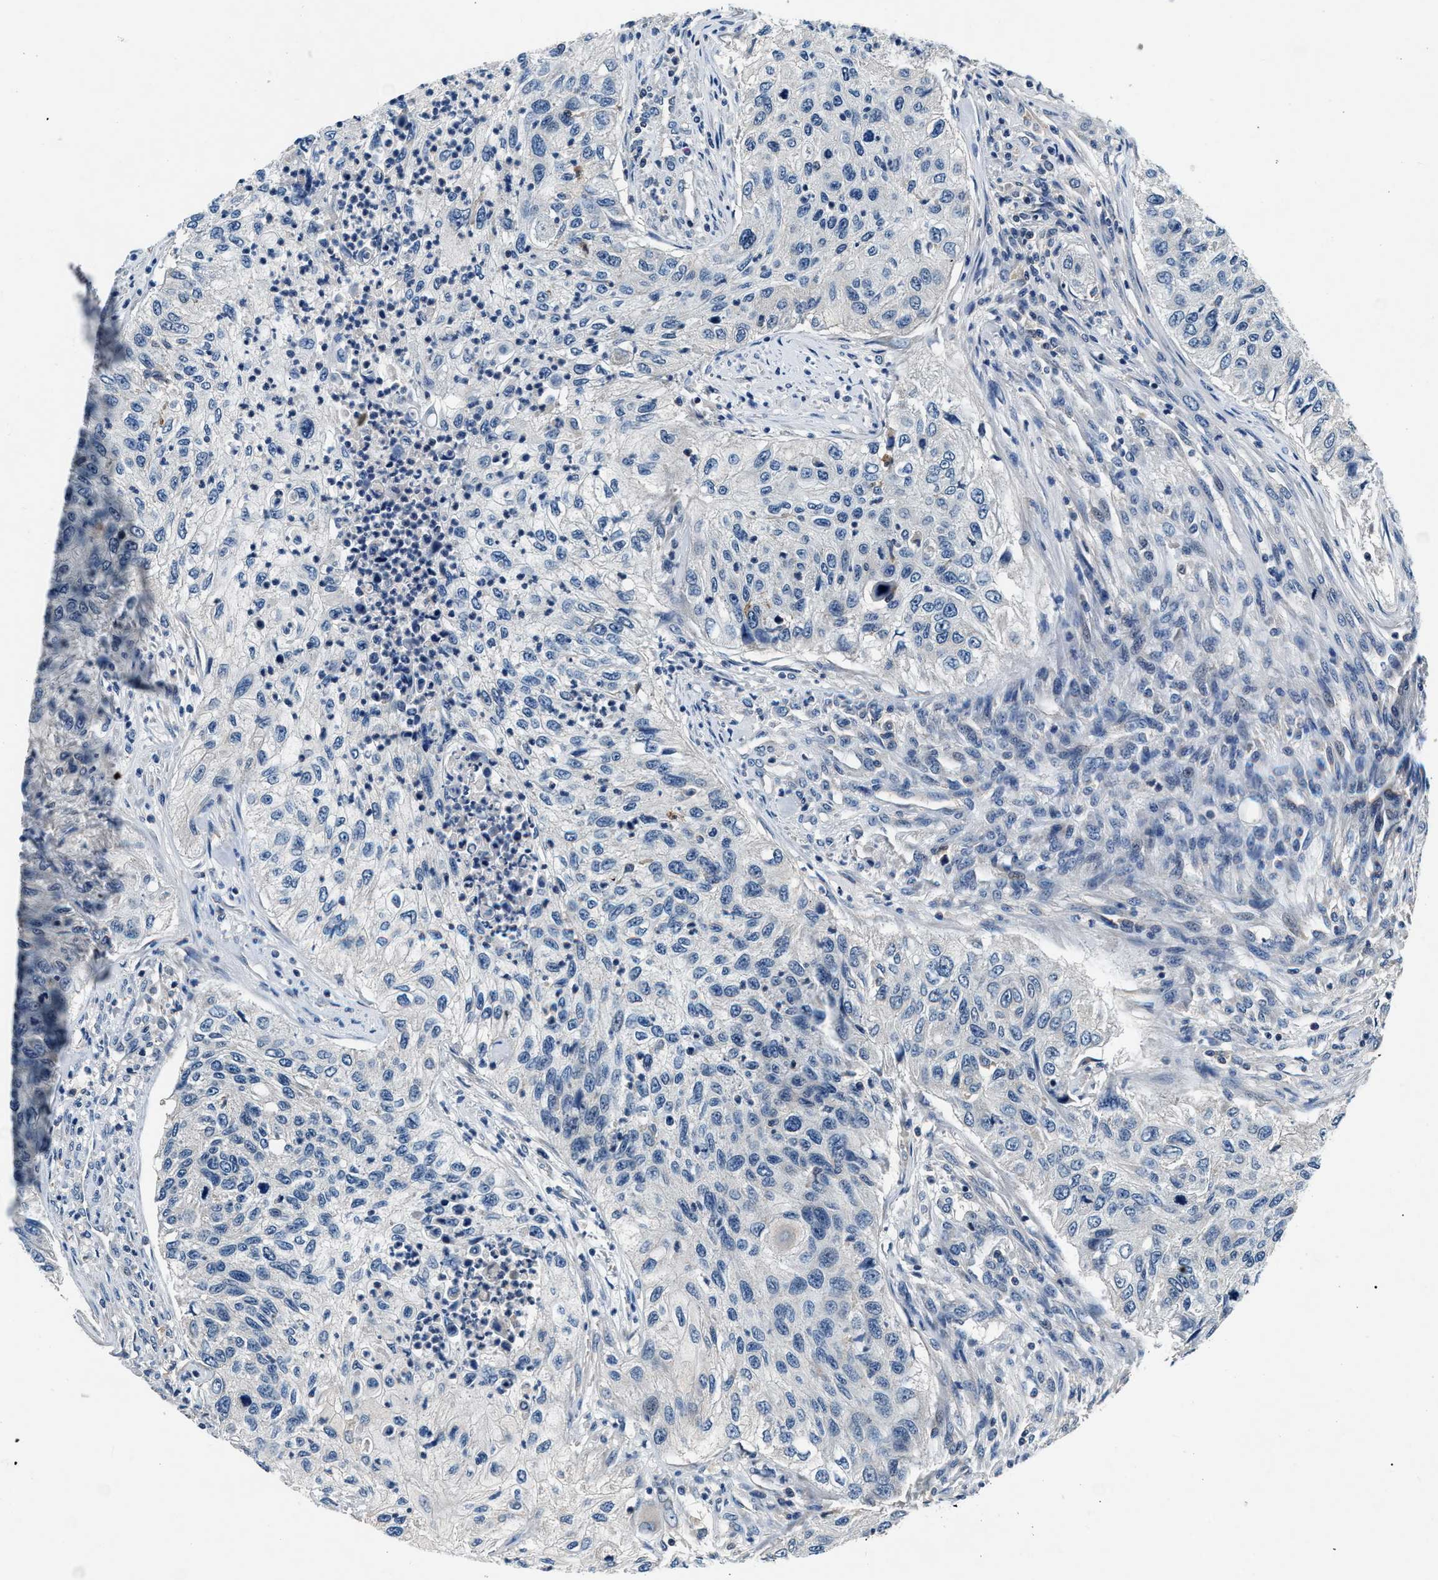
{"staining": {"intensity": "negative", "quantity": "none", "location": "none"}, "tissue": "urothelial cancer", "cell_type": "Tumor cells", "image_type": "cancer", "snomed": [{"axis": "morphology", "description": "Urothelial carcinoma, High grade"}, {"axis": "topography", "description": "Urinary bladder"}], "caption": "IHC image of urothelial carcinoma (high-grade) stained for a protein (brown), which displays no expression in tumor cells. Nuclei are stained in blue.", "gene": "DENND6B", "patient": {"sex": "female", "age": 60}}